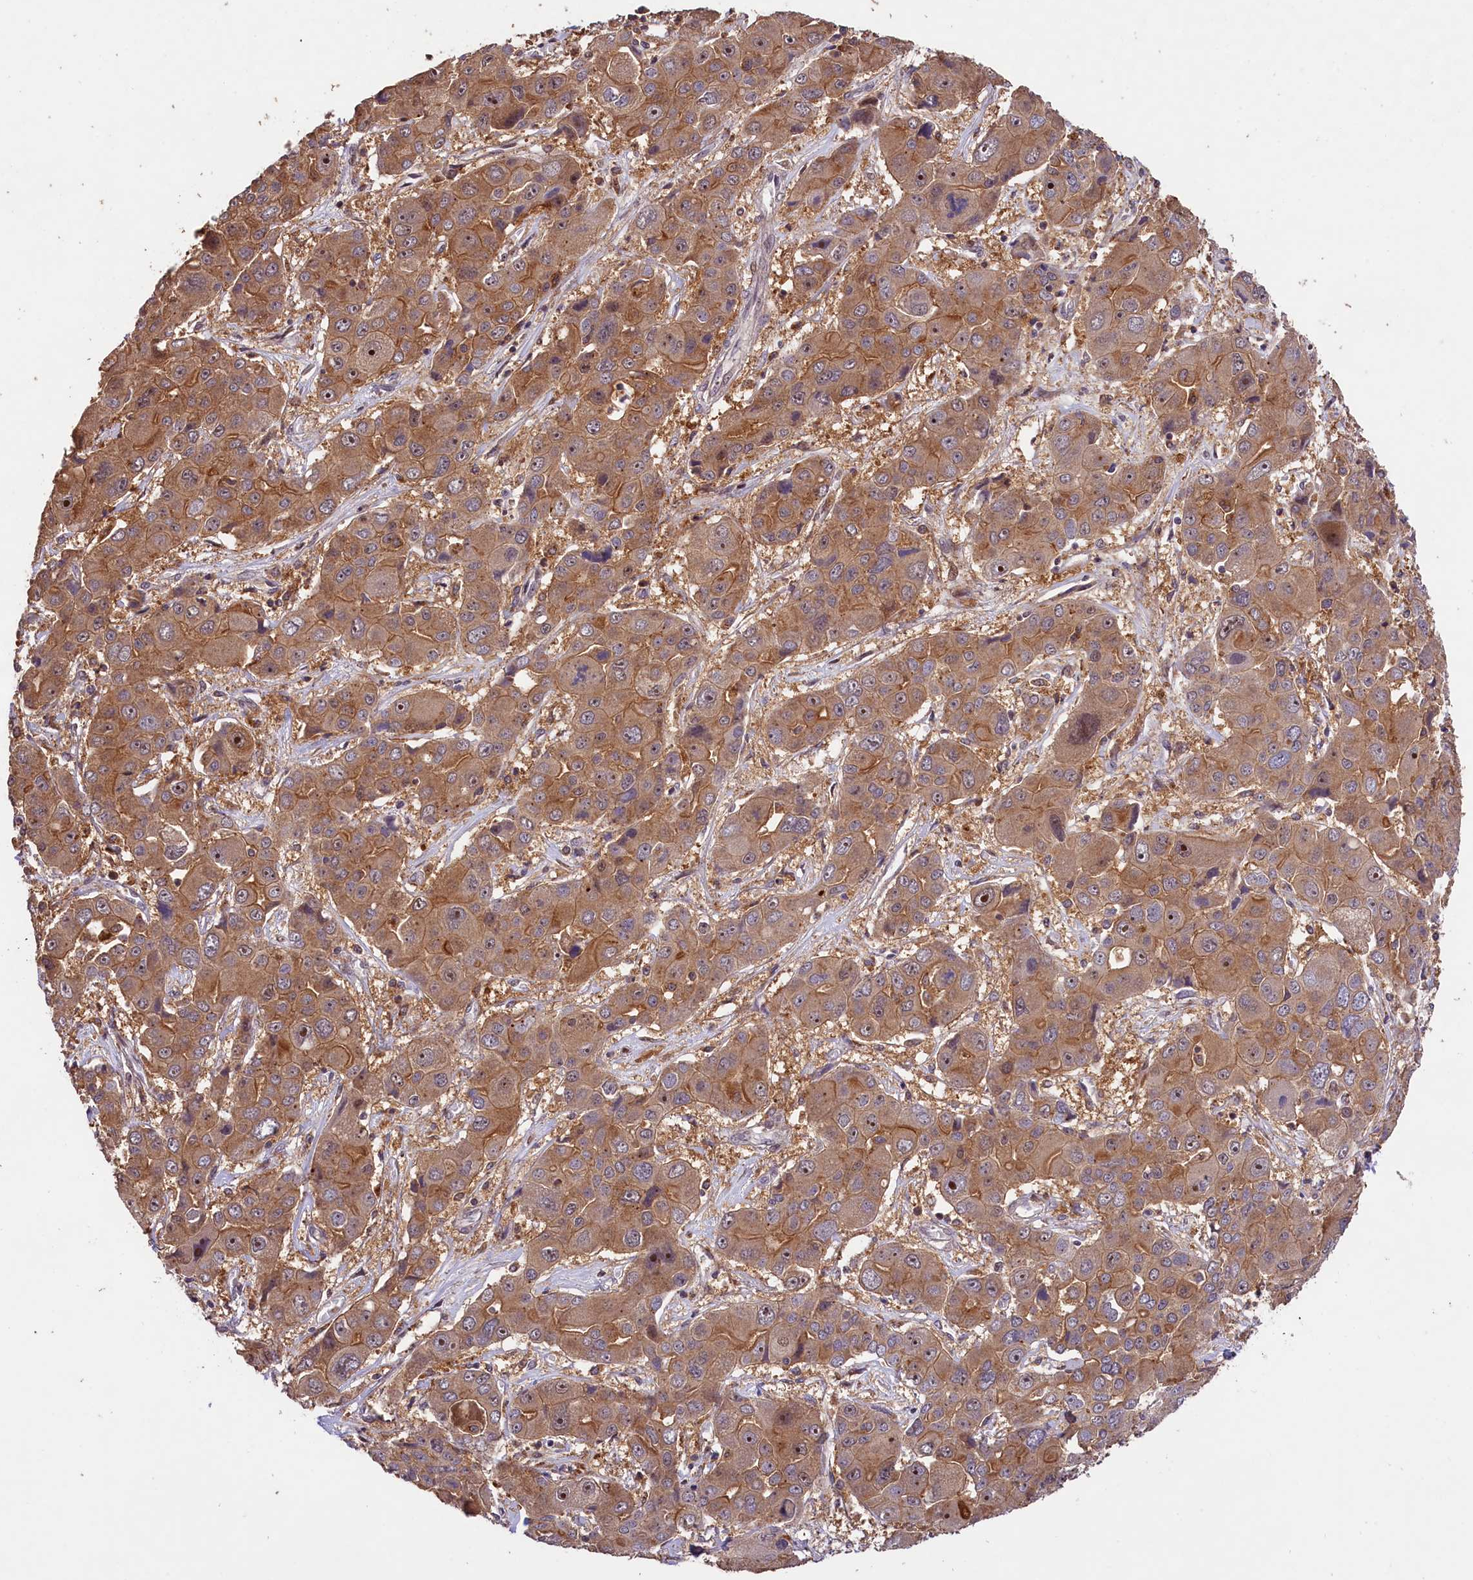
{"staining": {"intensity": "moderate", "quantity": ">75%", "location": "cytoplasmic/membranous,nuclear"}, "tissue": "liver cancer", "cell_type": "Tumor cells", "image_type": "cancer", "snomed": [{"axis": "morphology", "description": "Cholangiocarcinoma"}, {"axis": "topography", "description": "Liver"}], "caption": "A medium amount of moderate cytoplasmic/membranous and nuclear expression is appreciated in approximately >75% of tumor cells in liver cancer (cholangiocarcinoma) tissue.", "gene": "PHAF1", "patient": {"sex": "male", "age": 67}}